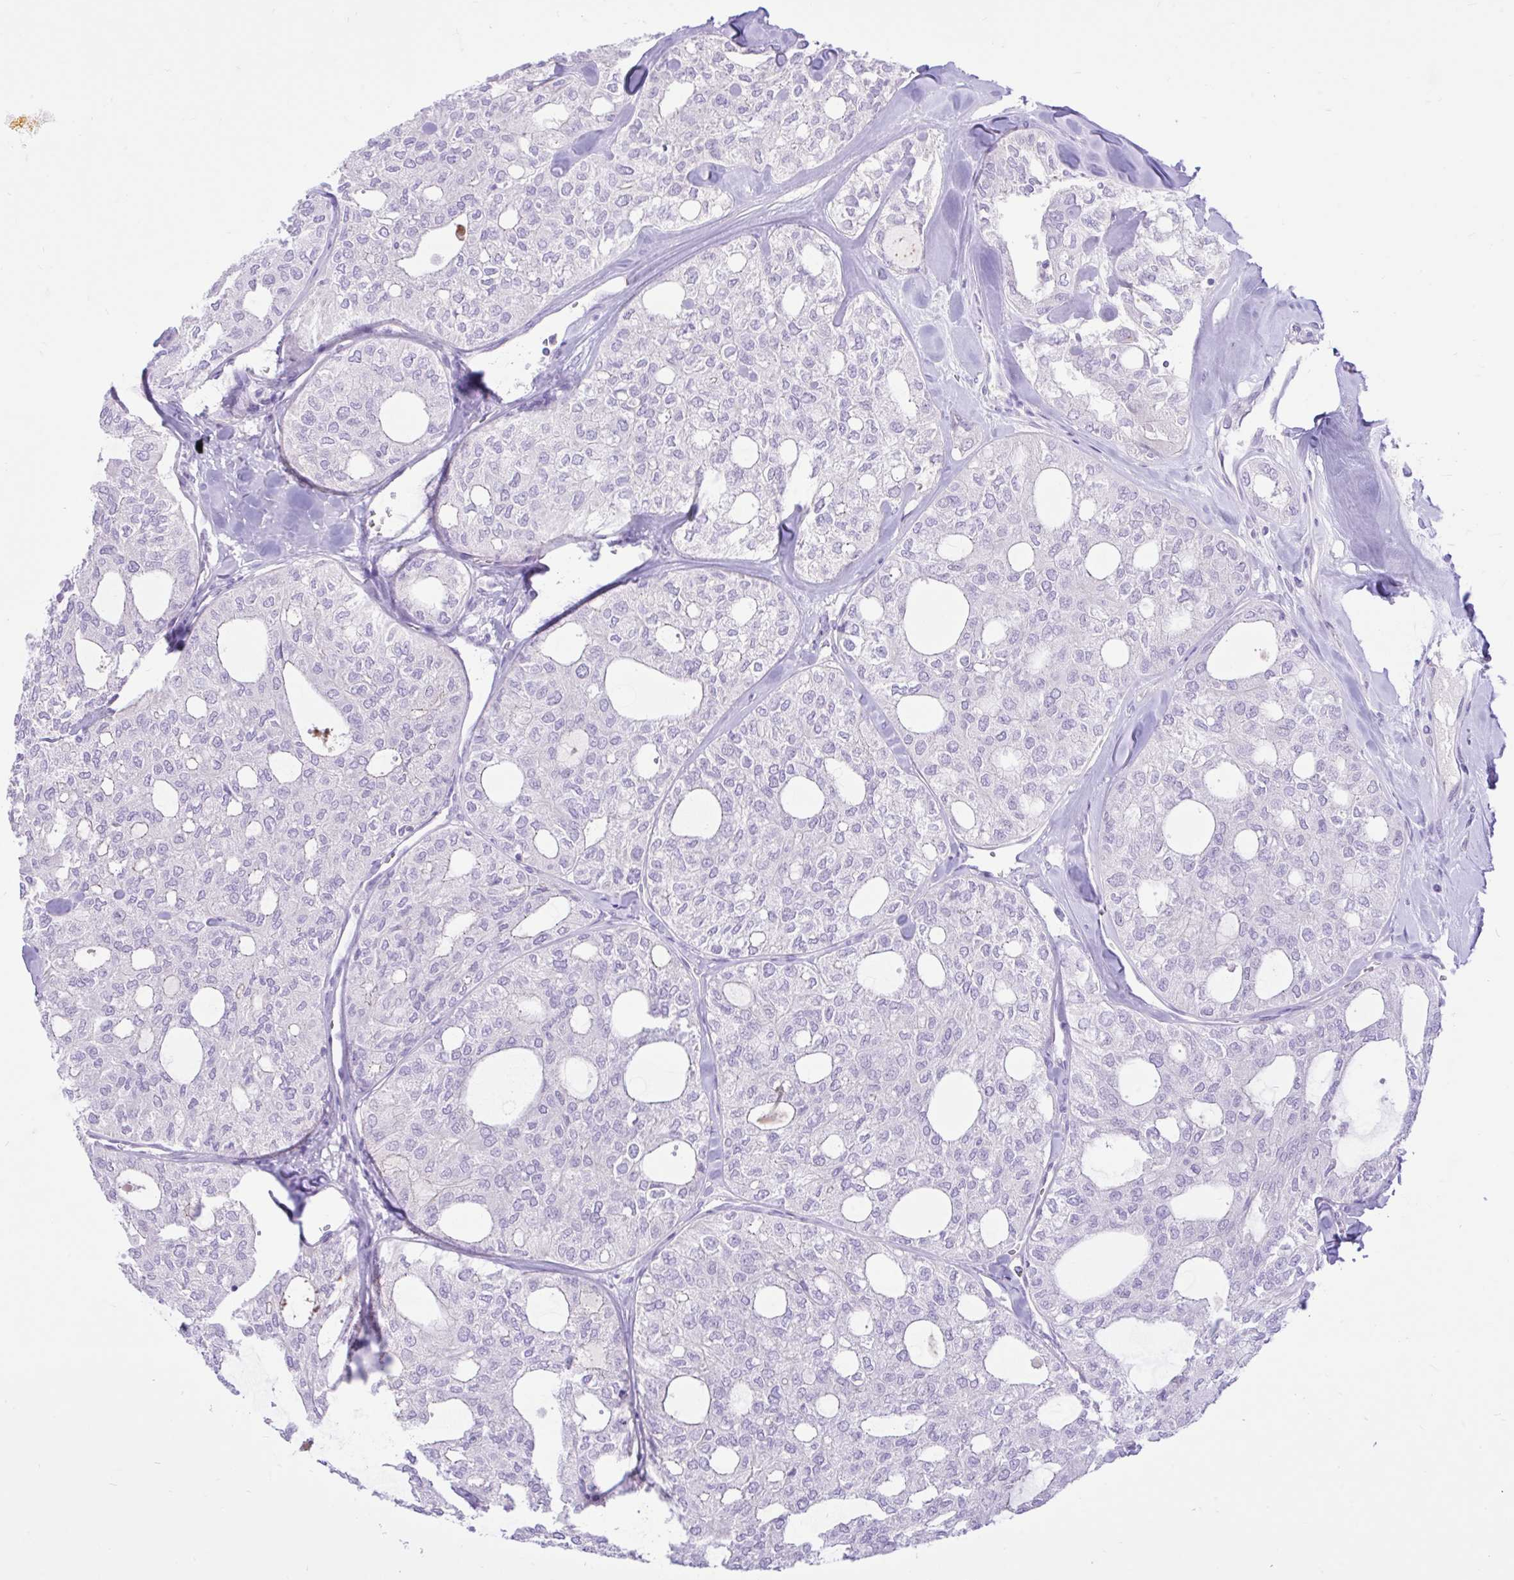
{"staining": {"intensity": "negative", "quantity": "none", "location": "none"}, "tissue": "thyroid cancer", "cell_type": "Tumor cells", "image_type": "cancer", "snomed": [{"axis": "morphology", "description": "Follicular adenoma carcinoma, NOS"}, {"axis": "topography", "description": "Thyroid gland"}], "caption": "High magnification brightfield microscopy of thyroid follicular adenoma carcinoma stained with DAB (3,3'-diaminobenzidine) (brown) and counterstained with hematoxylin (blue): tumor cells show no significant staining.", "gene": "ZNF101", "patient": {"sex": "male", "age": 75}}